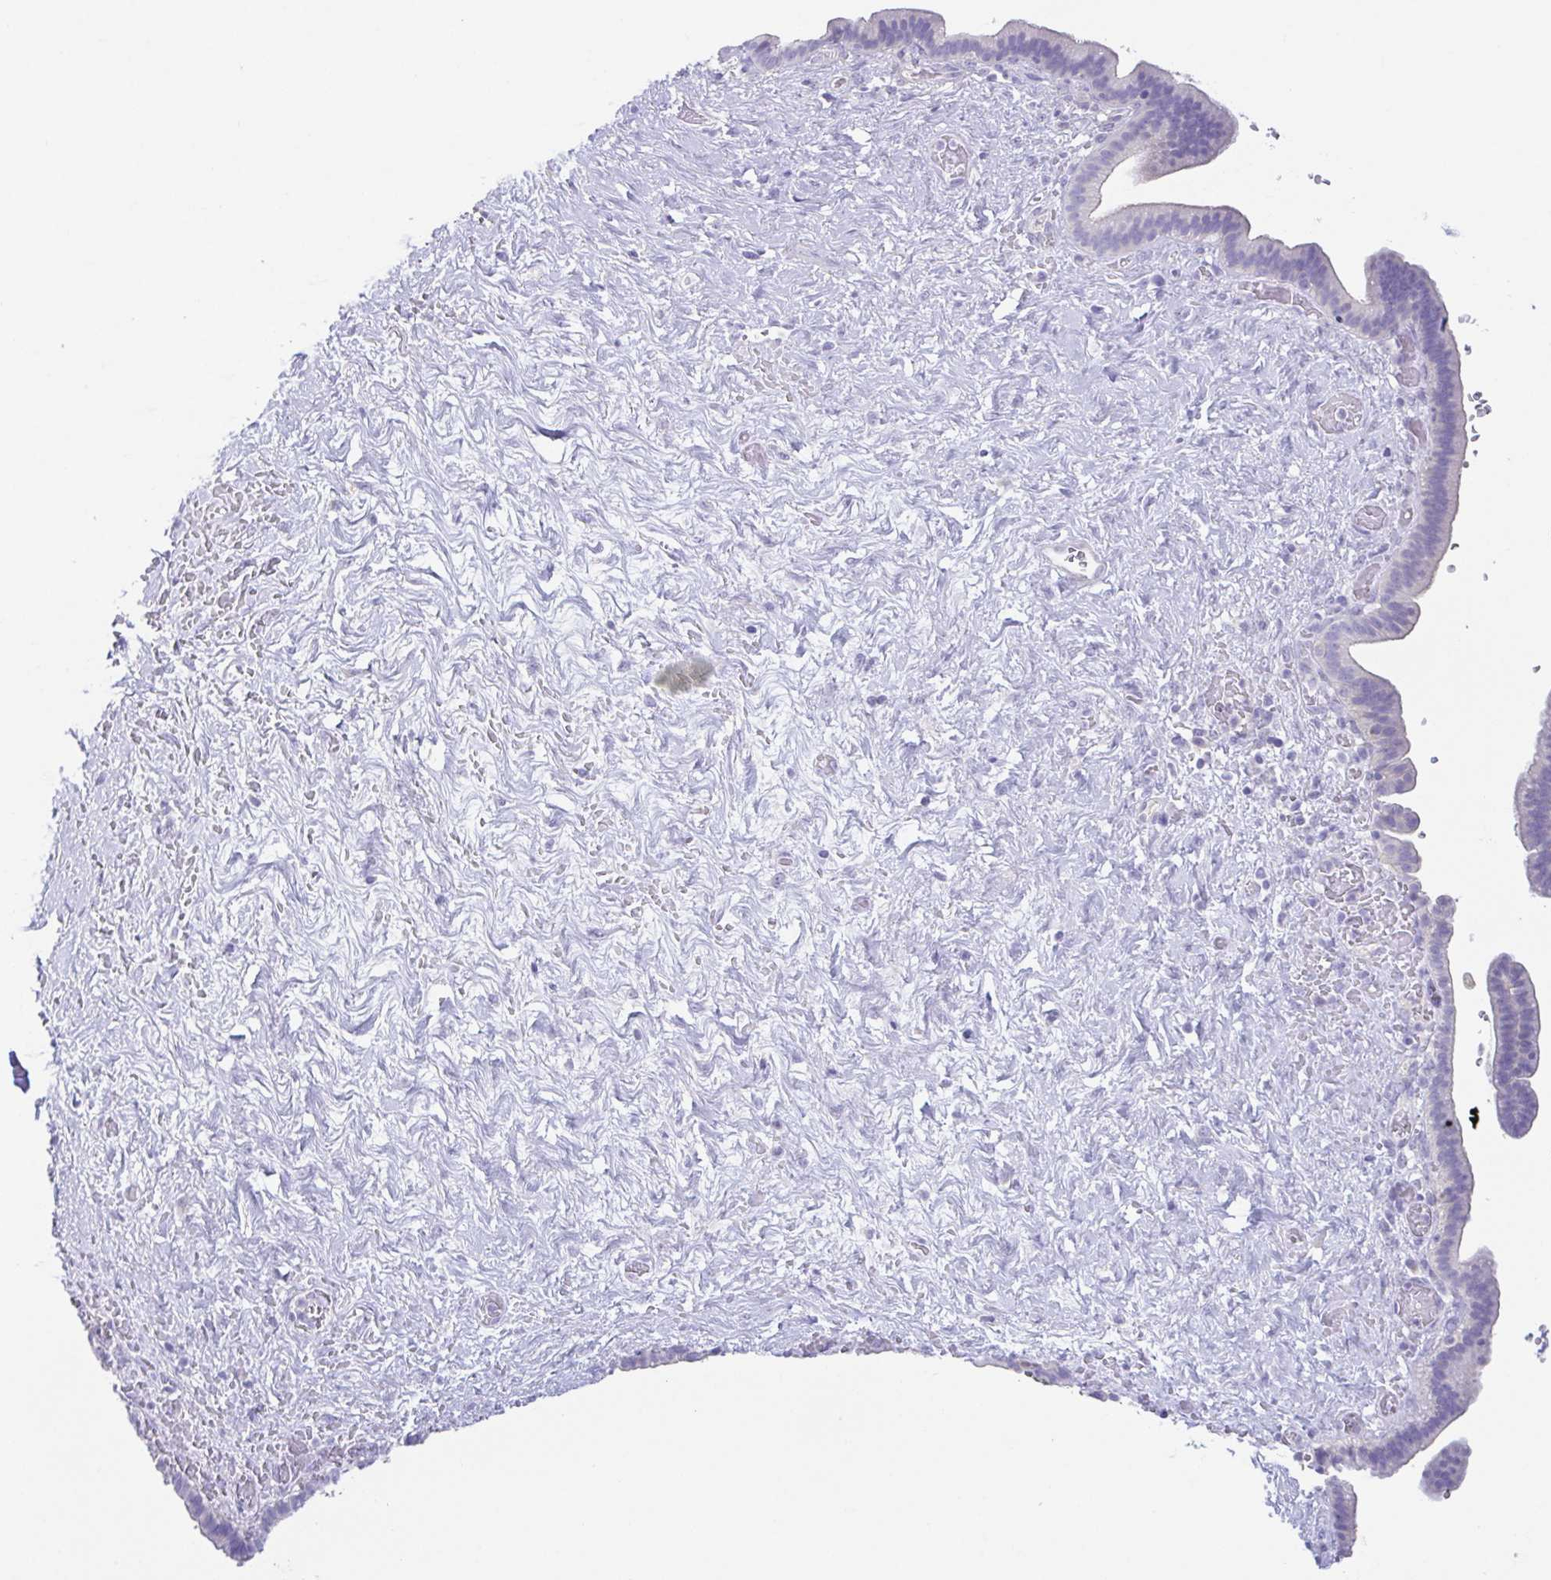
{"staining": {"intensity": "negative", "quantity": "none", "location": "none"}, "tissue": "pancreatic cancer", "cell_type": "Tumor cells", "image_type": "cancer", "snomed": [{"axis": "morphology", "description": "Adenocarcinoma, NOS"}, {"axis": "topography", "description": "Pancreas"}], "caption": "A high-resolution histopathology image shows immunohistochemistry staining of pancreatic cancer (adenocarcinoma), which shows no significant expression in tumor cells.", "gene": "KRTDAP", "patient": {"sex": "male", "age": 44}}